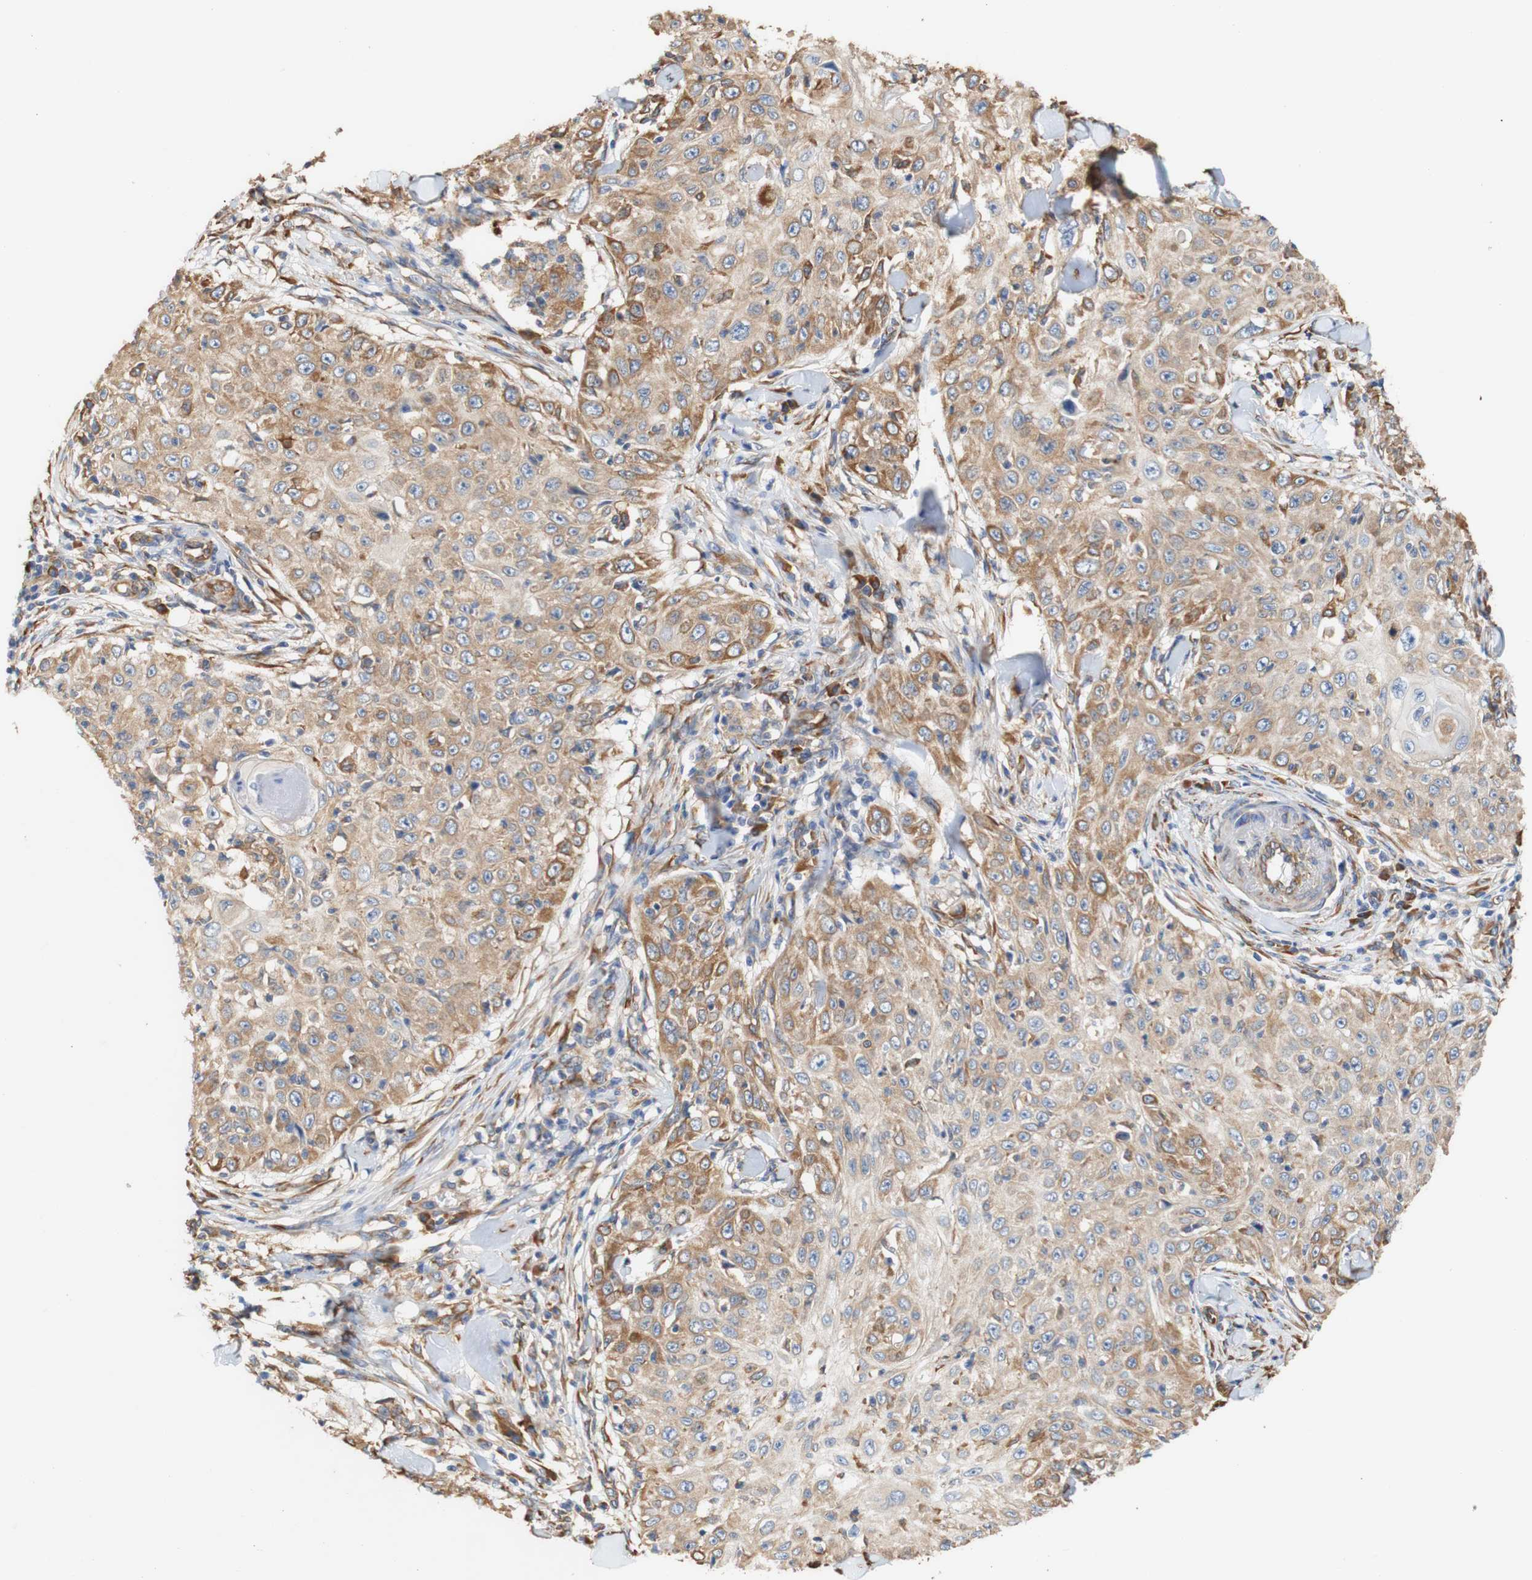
{"staining": {"intensity": "moderate", "quantity": "25%-75%", "location": "cytoplasmic/membranous"}, "tissue": "skin cancer", "cell_type": "Tumor cells", "image_type": "cancer", "snomed": [{"axis": "morphology", "description": "Squamous cell carcinoma, NOS"}, {"axis": "topography", "description": "Skin"}], "caption": "This micrograph exhibits immunohistochemistry staining of human skin squamous cell carcinoma, with medium moderate cytoplasmic/membranous expression in approximately 25%-75% of tumor cells.", "gene": "EIF2AK4", "patient": {"sex": "male", "age": 86}}